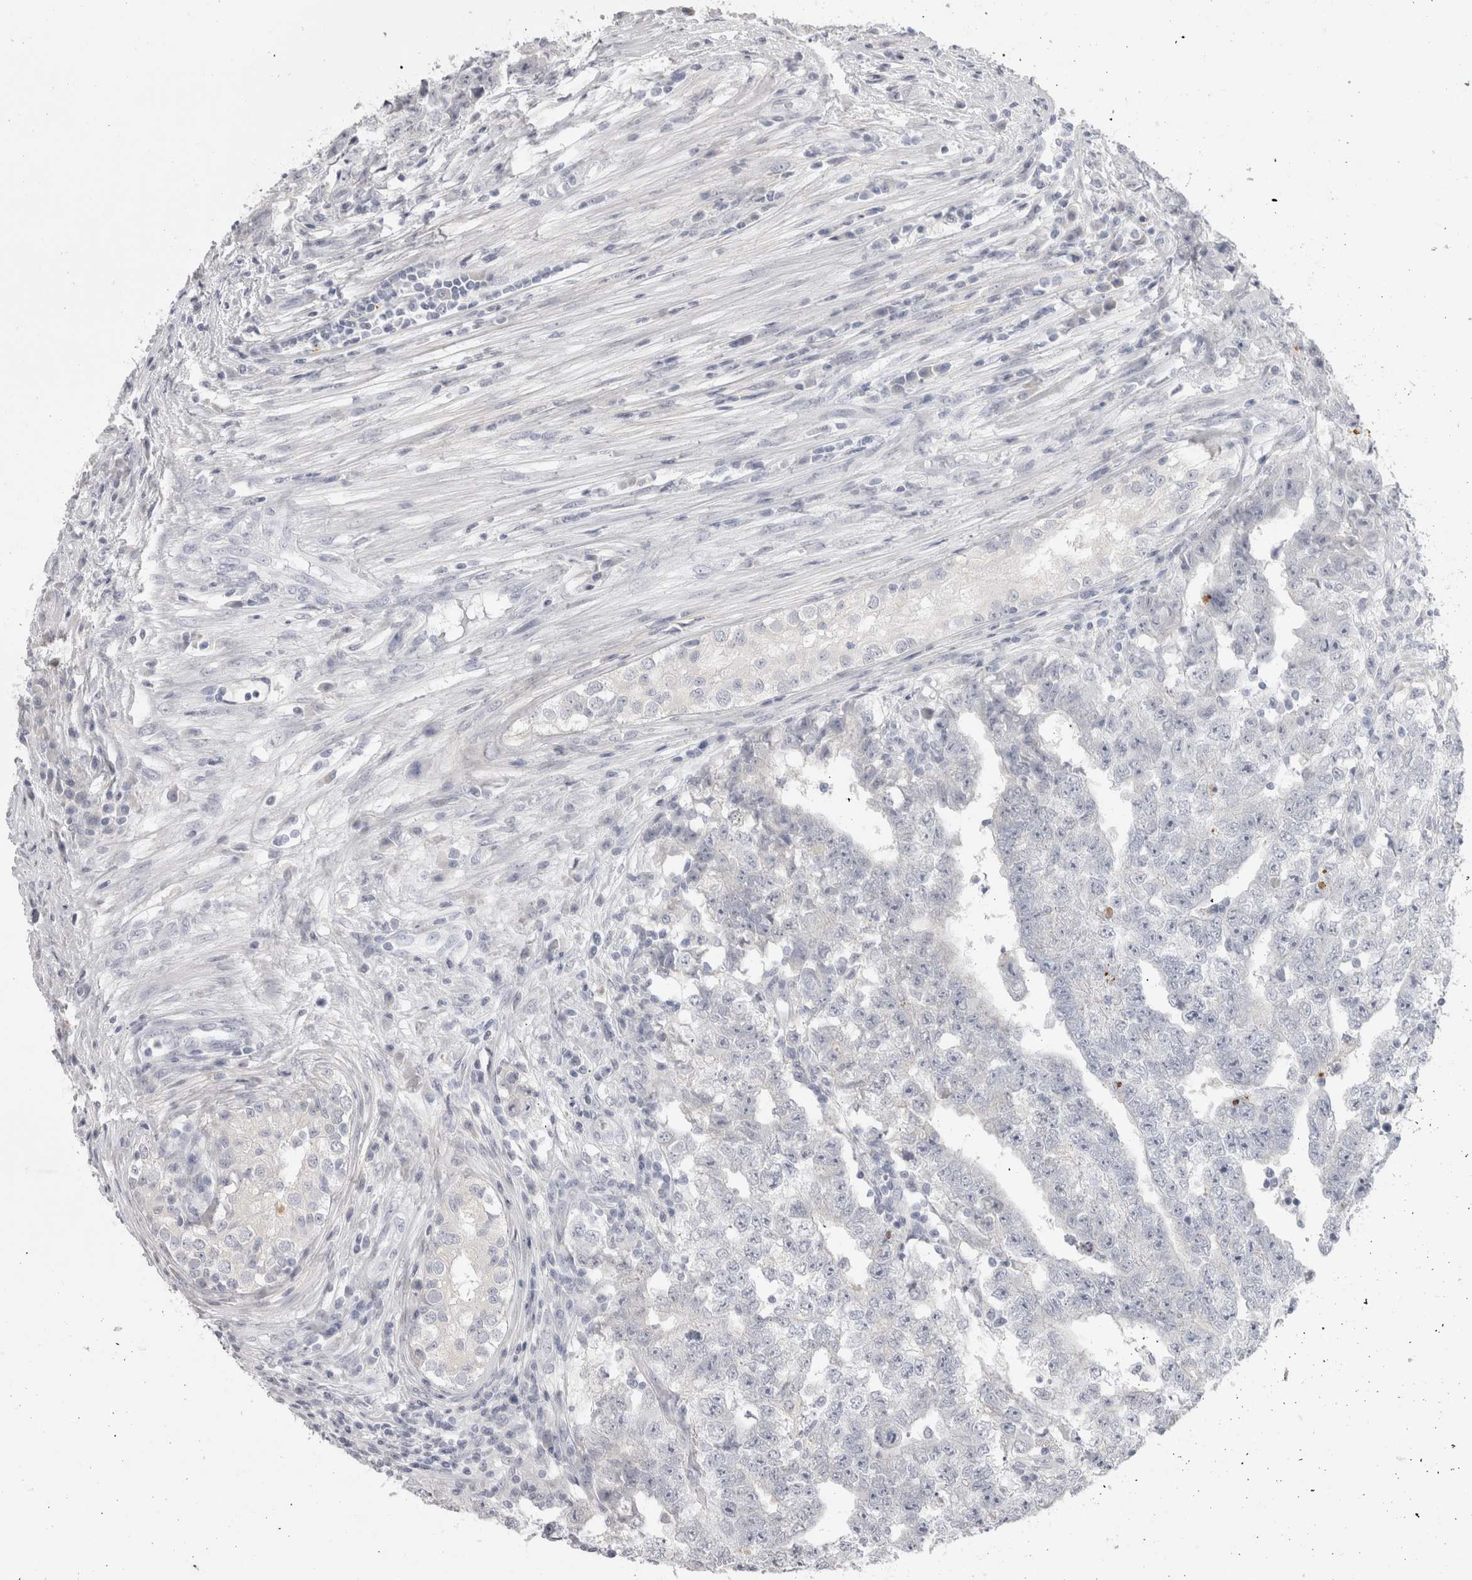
{"staining": {"intensity": "negative", "quantity": "none", "location": "none"}, "tissue": "testis cancer", "cell_type": "Tumor cells", "image_type": "cancer", "snomed": [{"axis": "morphology", "description": "Carcinoma, Embryonal, NOS"}, {"axis": "topography", "description": "Testis"}], "caption": "This micrograph is of testis cancer (embryonal carcinoma) stained with immunohistochemistry to label a protein in brown with the nuclei are counter-stained blue. There is no expression in tumor cells.", "gene": "ADAM2", "patient": {"sex": "male", "age": 25}}